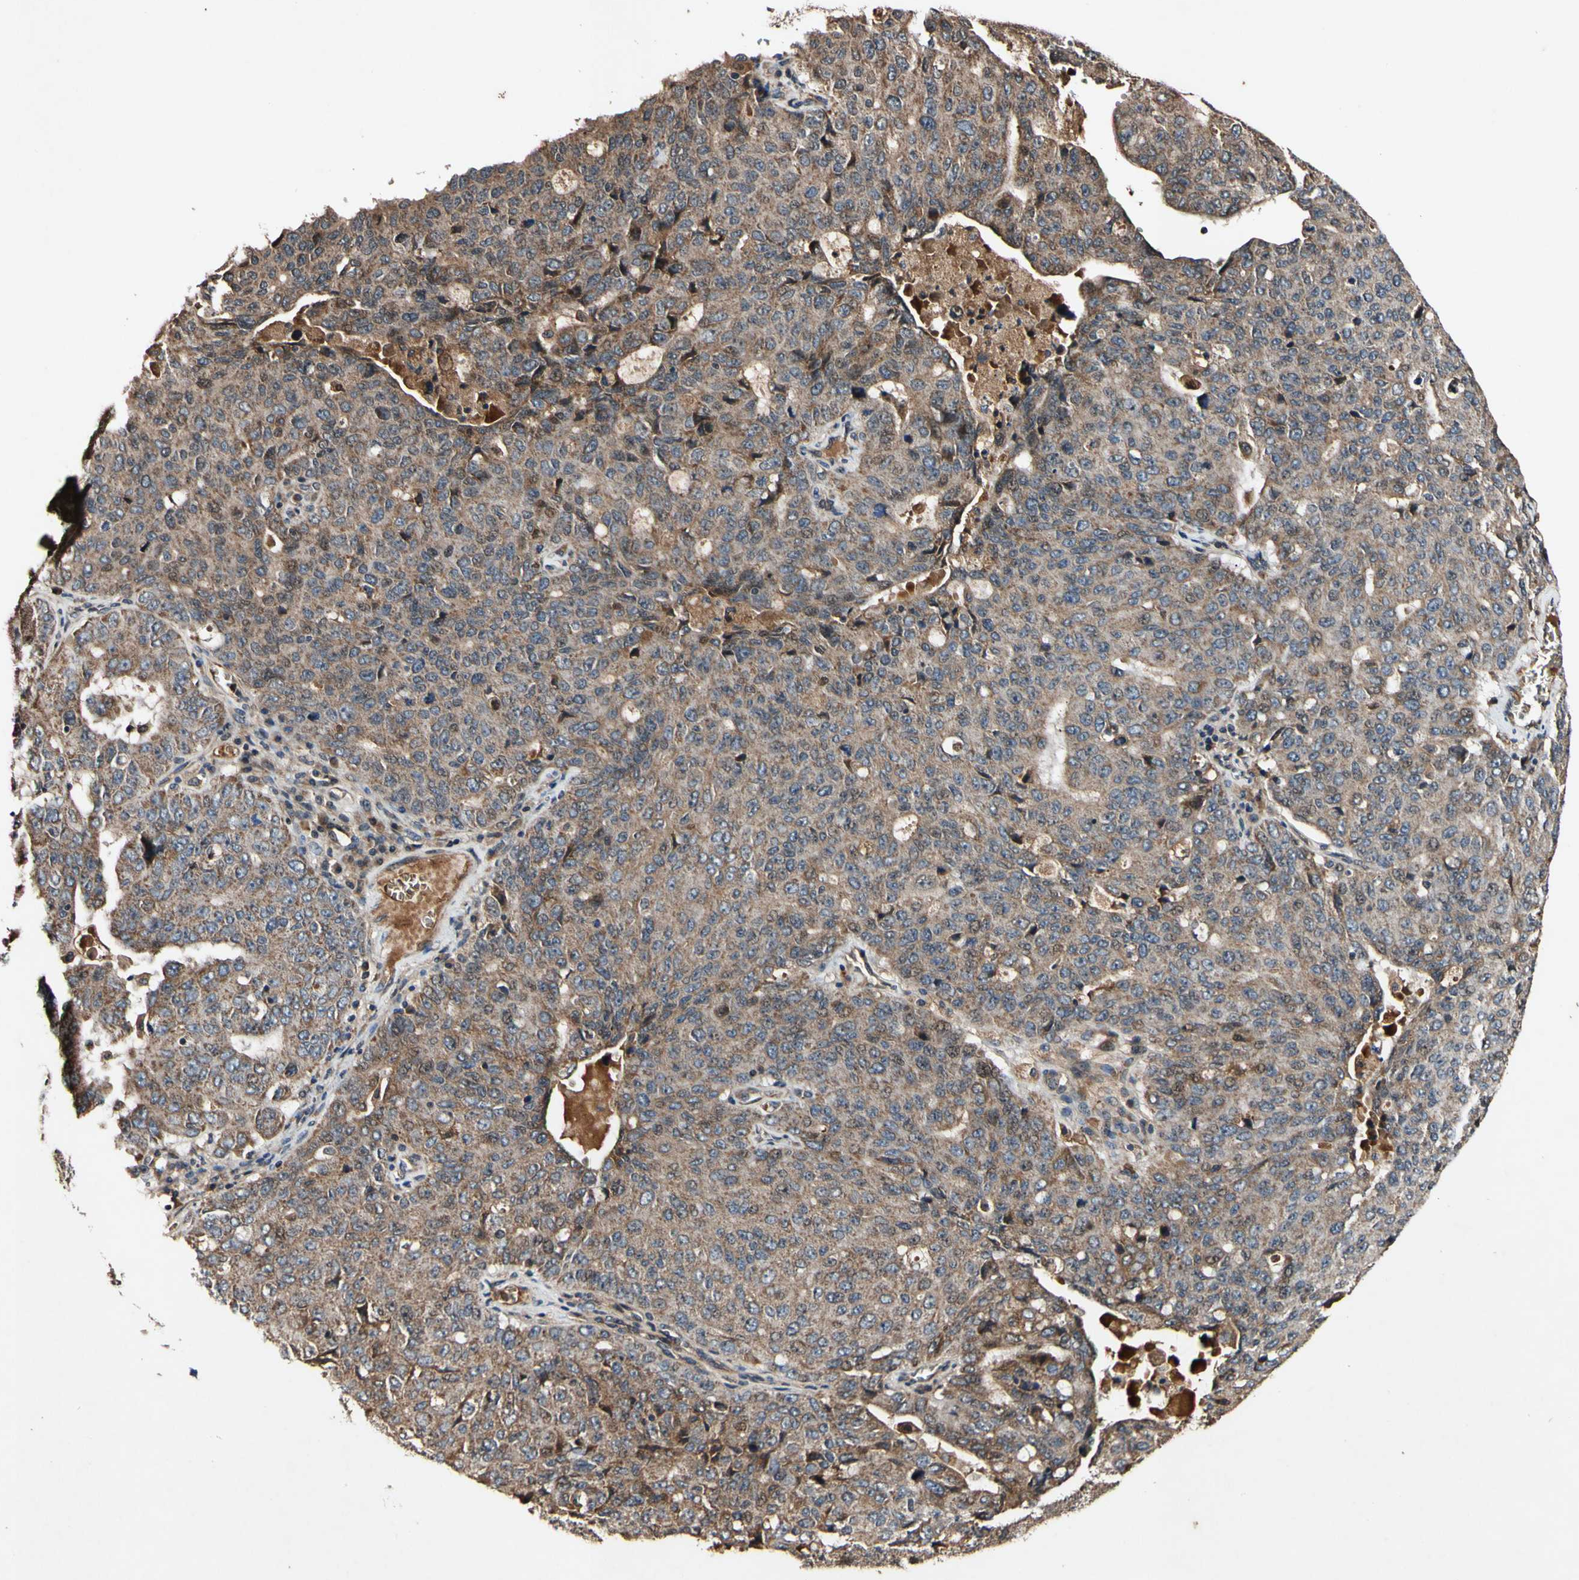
{"staining": {"intensity": "moderate", "quantity": ">75%", "location": "cytoplasmic/membranous"}, "tissue": "ovarian cancer", "cell_type": "Tumor cells", "image_type": "cancer", "snomed": [{"axis": "morphology", "description": "Carcinoma, endometroid"}, {"axis": "topography", "description": "Ovary"}], "caption": "A histopathology image showing moderate cytoplasmic/membranous staining in about >75% of tumor cells in ovarian cancer (endometroid carcinoma), as visualized by brown immunohistochemical staining.", "gene": "PLAT", "patient": {"sex": "female", "age": 62}}